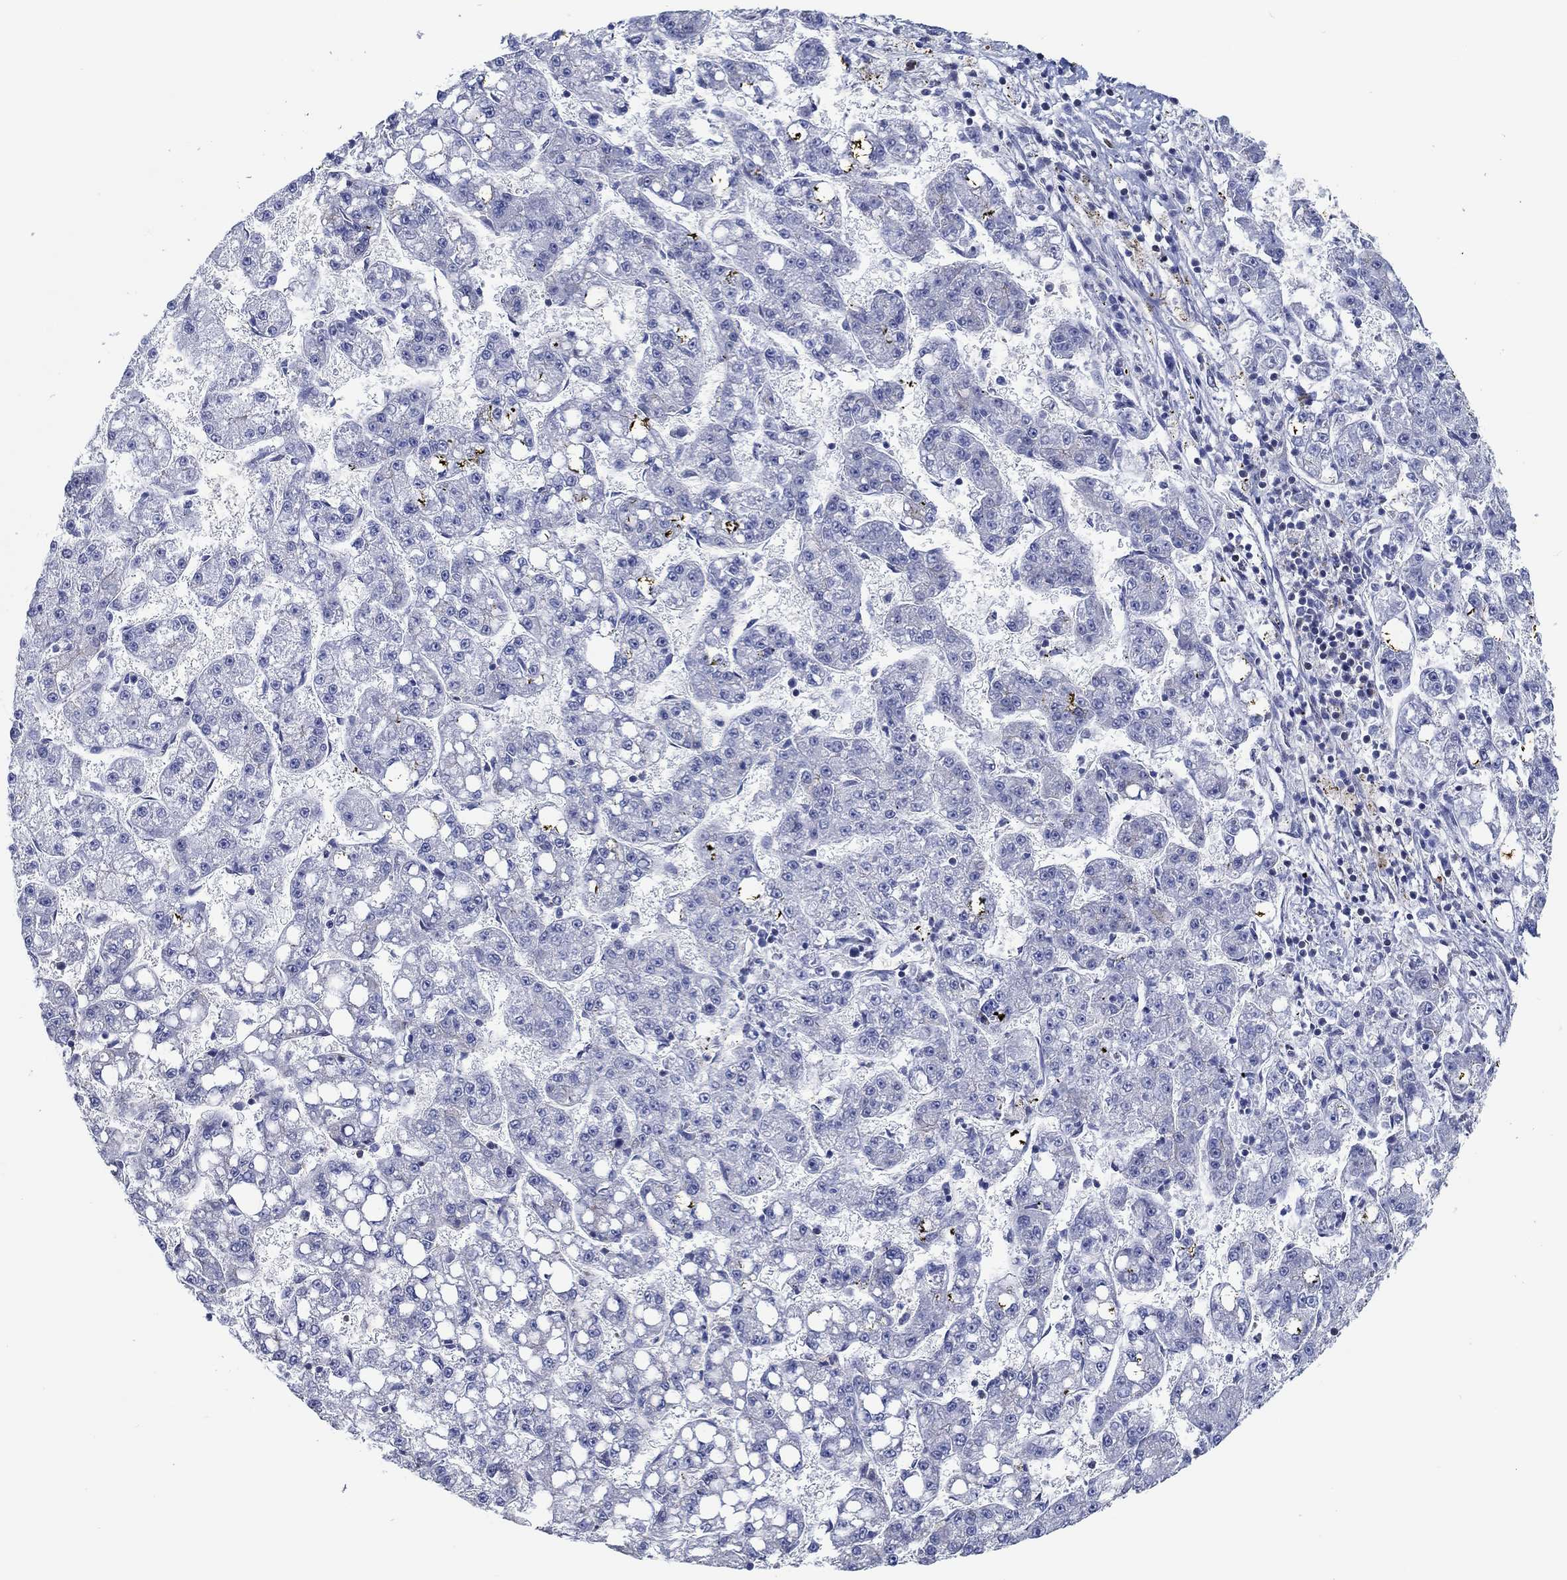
{"staining": {"intensity": "negative", "quantity": "none", "location": "none"}, "tissue": "liver cancer", "cell_type": "Tumor cells", "image_type": "cancer", "snomed": [{"axis": "morphology", "description": "Carcinoma, Hepatocellular, NOS"}, {"axis": "topography", "description": "Liver"}], "caption": "The image displays no staining of tumor cells in liver hepatocellular carcinoma. Brightfield microscopy of immunohistochemistry stained with DAB (brown) and hematoxylin (blue), captured at high magnification.", "gene": "FMN1", "patient": {"sex": "female", "age": 65}}